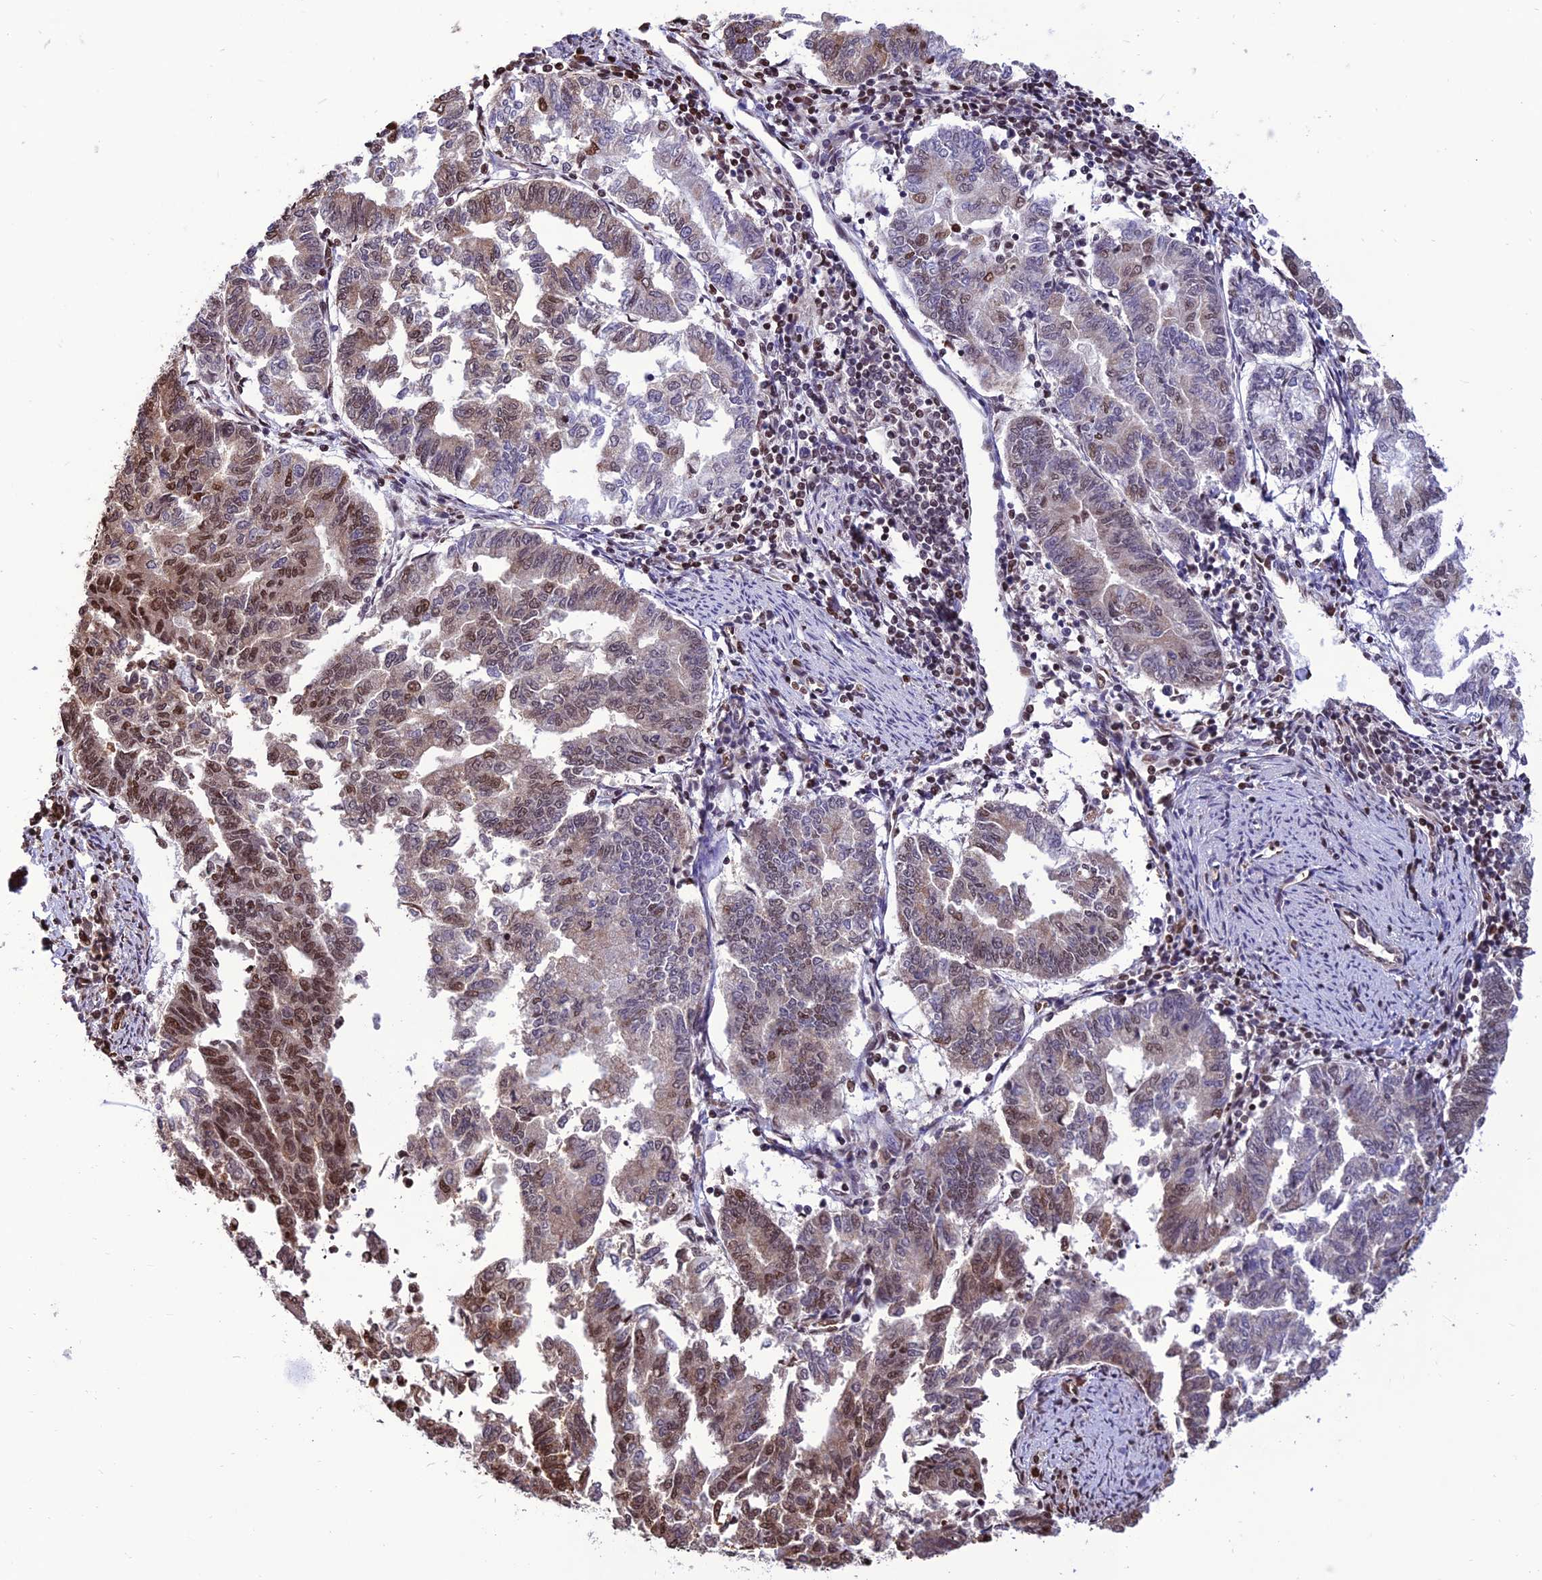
{"staining": {"intensity": "moderate", "quantity": ">75%", "location": "cytoplasmic/membranous,nuclear"}, "tissue": "endometrial cancer", "cell_type": "Tumor cells", "image_type": "cancer", "snomed": [{"axis": "morphology", "description": "Adenocarcinoma, NOS"}, {"axis": "topography", "description": "Endometrium"}], "caption": "Brown immunohistochemical staining in endometrial cancer (adenocarcinoma) demonstrates moderate cytoplasmic/membranous and nuclear positivity in approximately >75% of tumor cells.", "gene": "INO80E", "patient": {"sex": "female", "age": 79}}